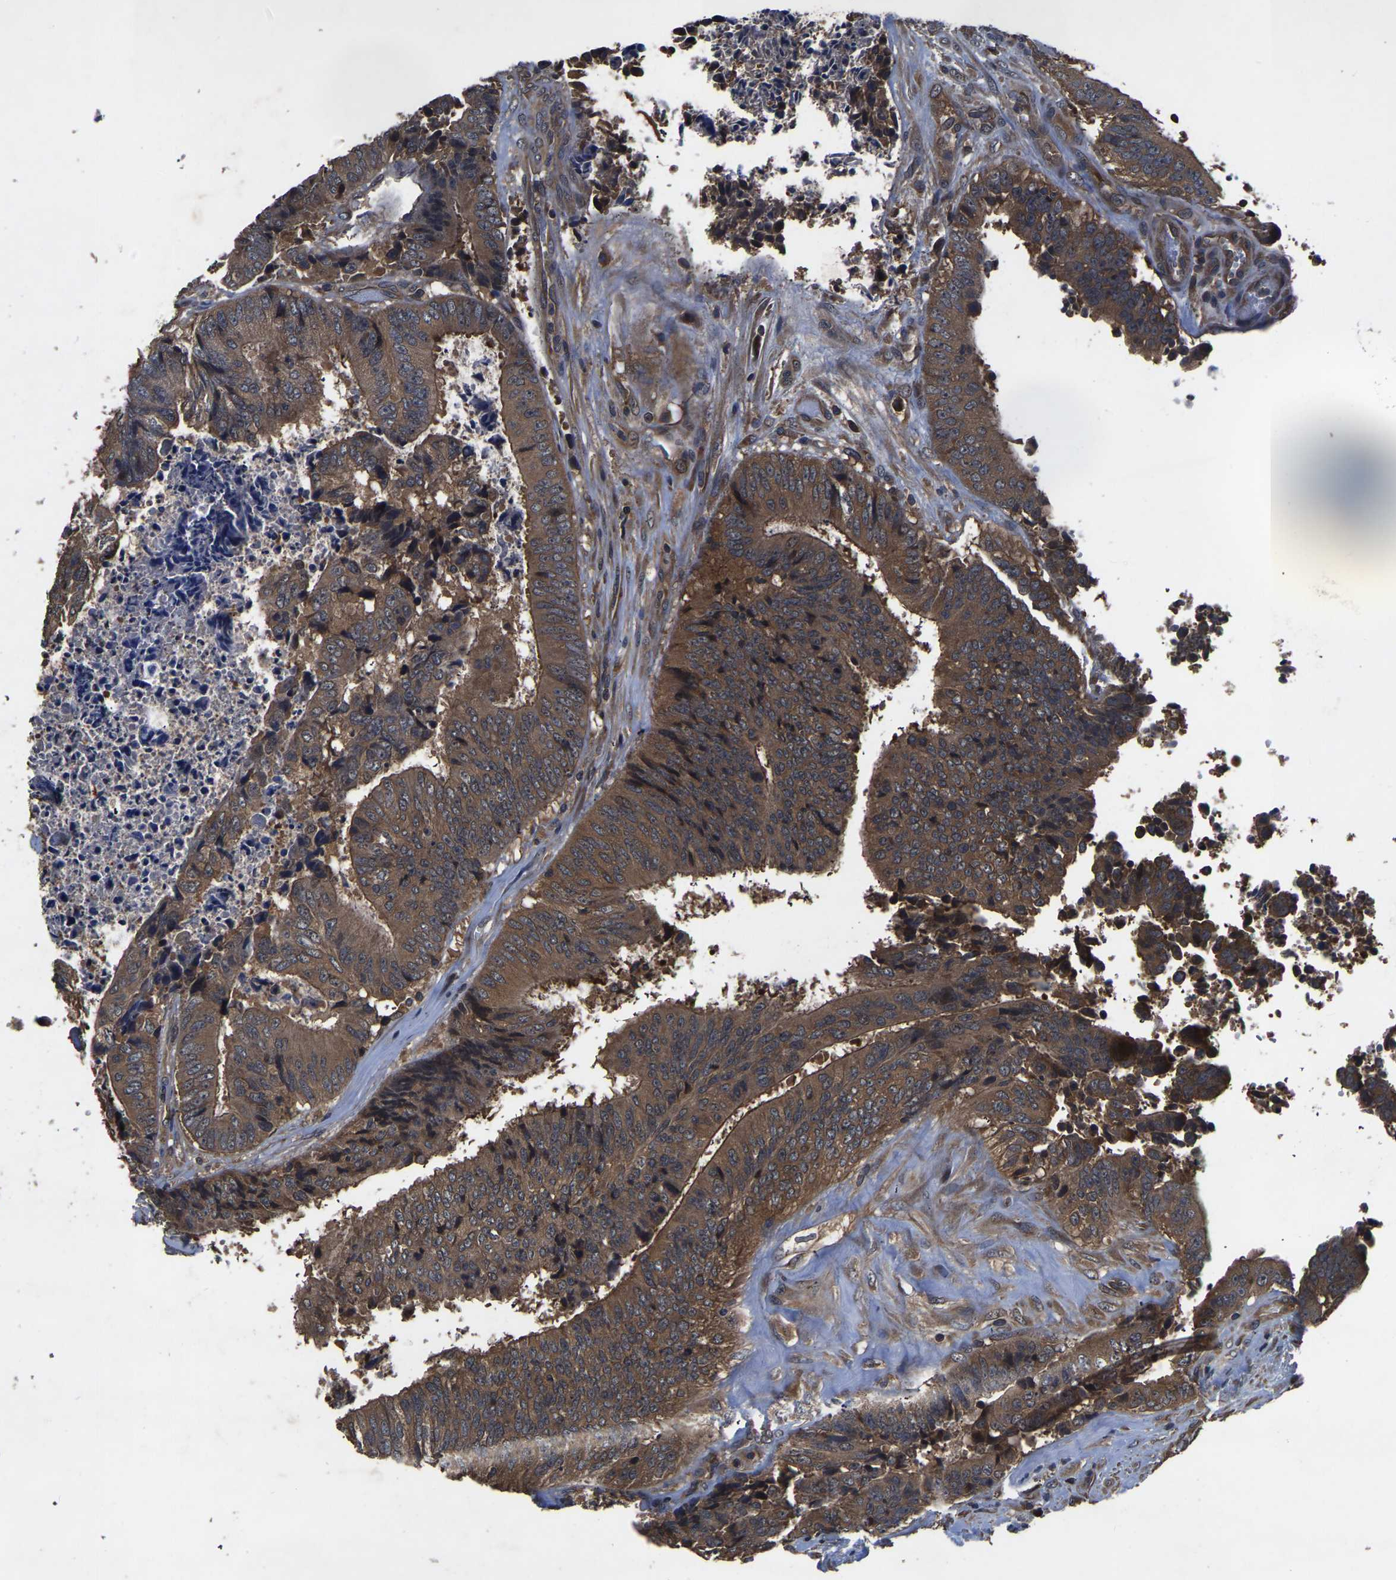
{"staining": {"intensity": "moderate", "quantity": "25%-75%", "location": "cytoplasmic/membranous"}, "tissue": "colorectal cancer", "cell_type": "Tumor cells", "image_type": "cancer", "snomed": [{"axis": "morphology", "description": "Adenocarcinoma, NOS"}, {"axis": "topography", "description": "Rectum"}], "caption": "Immunohistochemical staining of human adenocarcinoma (colorectal) demonstrates moderate cytoplasmic/membranous protein positivity in about 25%-75% of tumor cells.", "gene": "CRYZL1", "patient": {"sex": "male", "age": 72}}